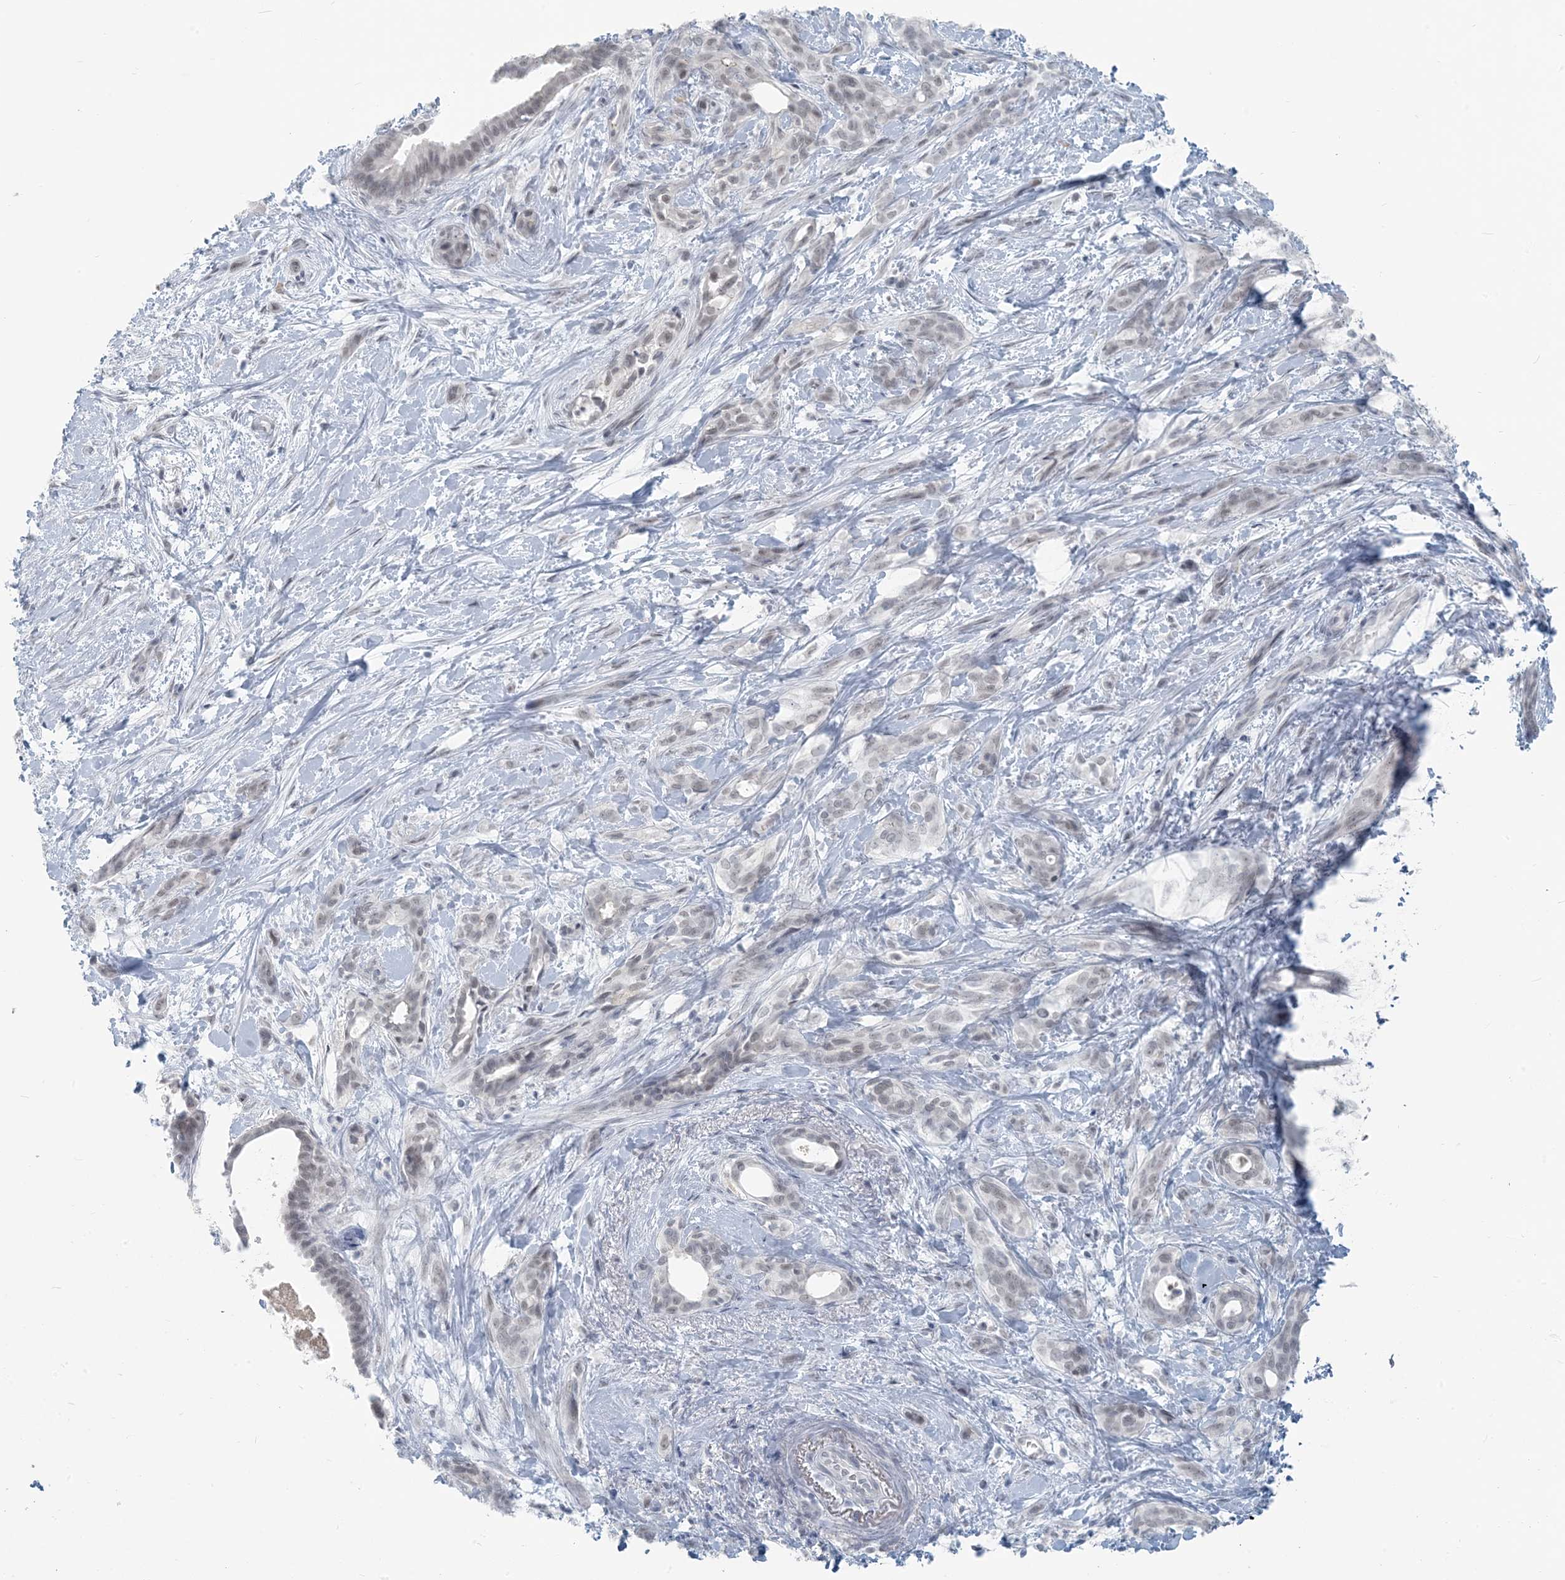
{"staining": {"intensity": "negative", "quantity": "none", "location": "none"}, "tissue": "pancreatic cancer", "cell_type": "Tumor cells", "image_type": "cancer", "snomed": [{"axis": "morphology", "description": "Normal tissue, NOS"}, {"axis": "morphology", "description": "Adenocarcinoma, NOS"}, {"axis": "topography", "description": "Pancreas"}, {"axis": "topography", "description": "Peripheral nerve tissue"}], "caption": "Tumor cells are negative for brown protein staining in pancreatic cancer (adenocarcinoma).", "gene": "SCML1", "patient": {"sex": "female", "age": 63}}